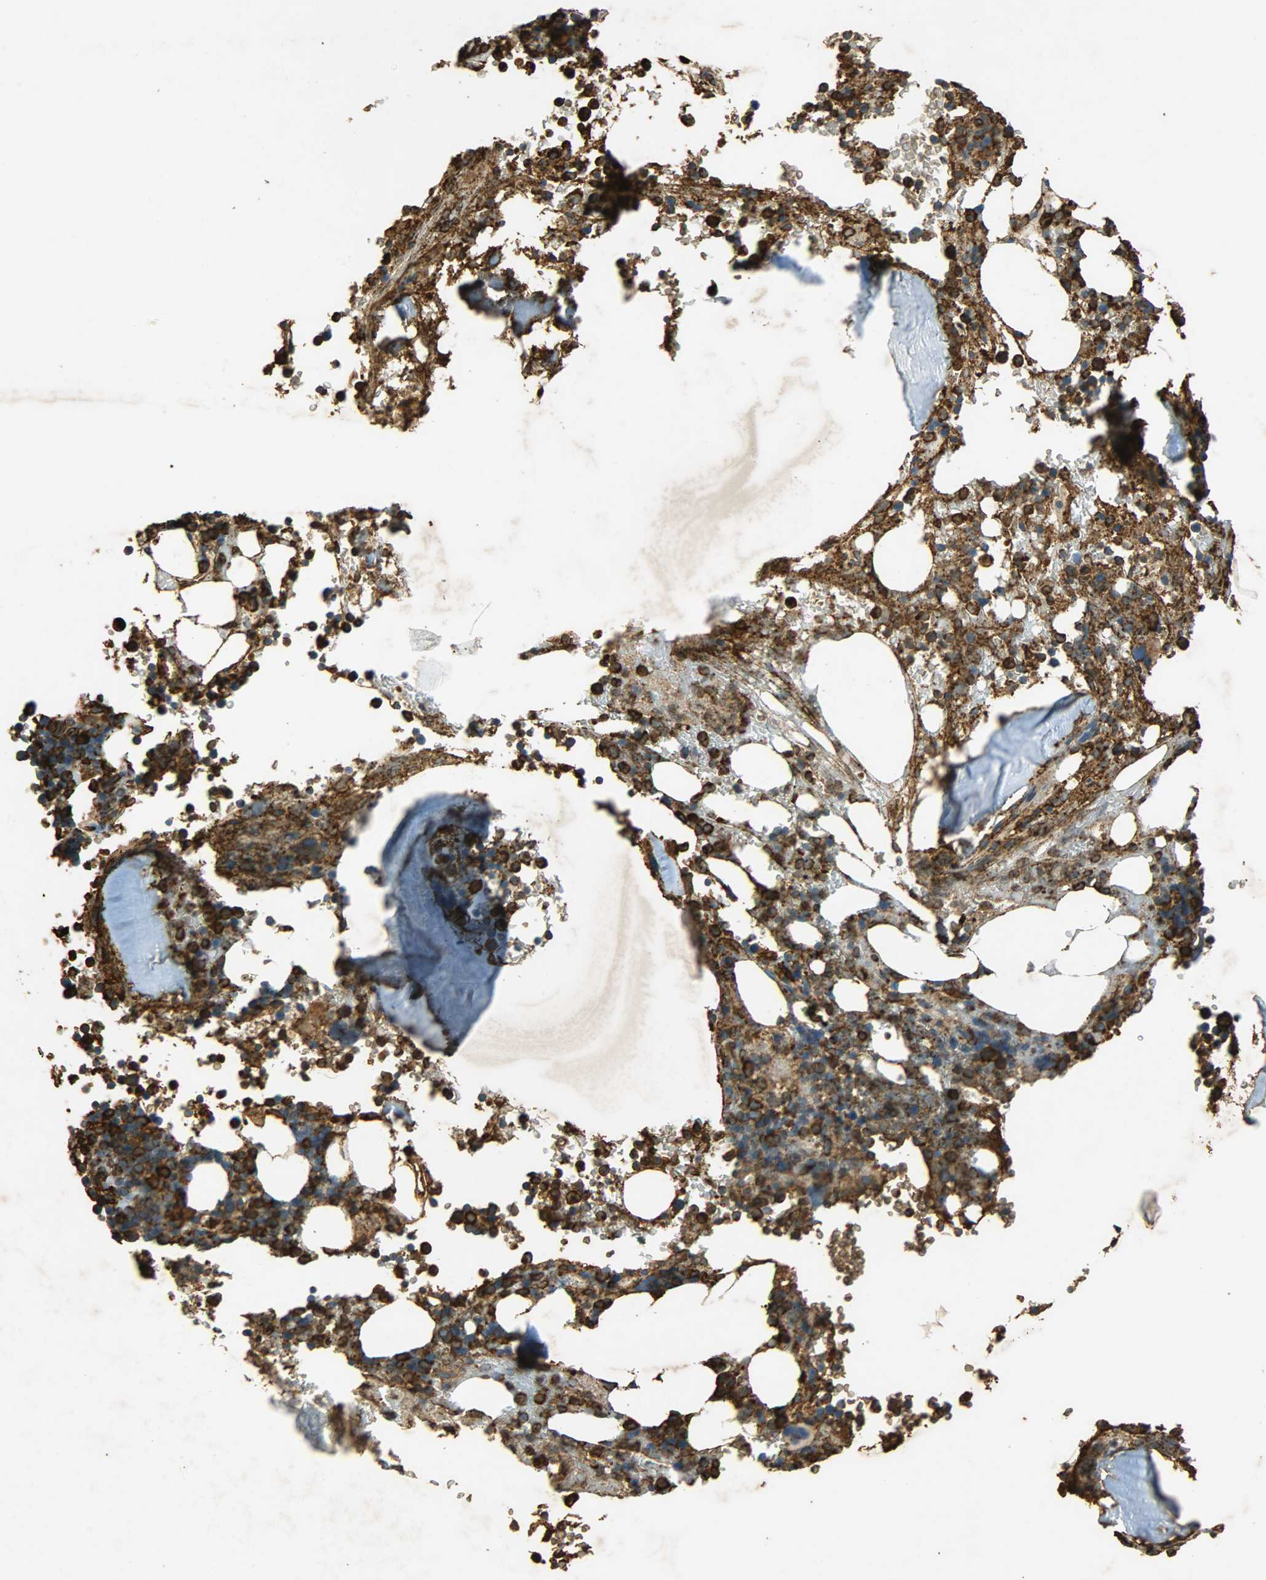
{"staining": {"intensity": "strong", "quantity": ">75%", "location": "cytoplasmic/membranous"}, "tissue": "bone marrow", "cell_type": "Hematopoietic cells", "image_type": "normal", "snomed": [{"axis": "morphology", "description": "Normal tissue, NOS"}, {"axis": "topography", "description": "Bone marrow"}], "caption": "Protein staining displays strong cytoplasmic/membranous staining in approximately >75% of hematopoietic cells in normal bone marrow.", "gene": "HSP90B1", "patient": {"sex": "female", "age": 73}}